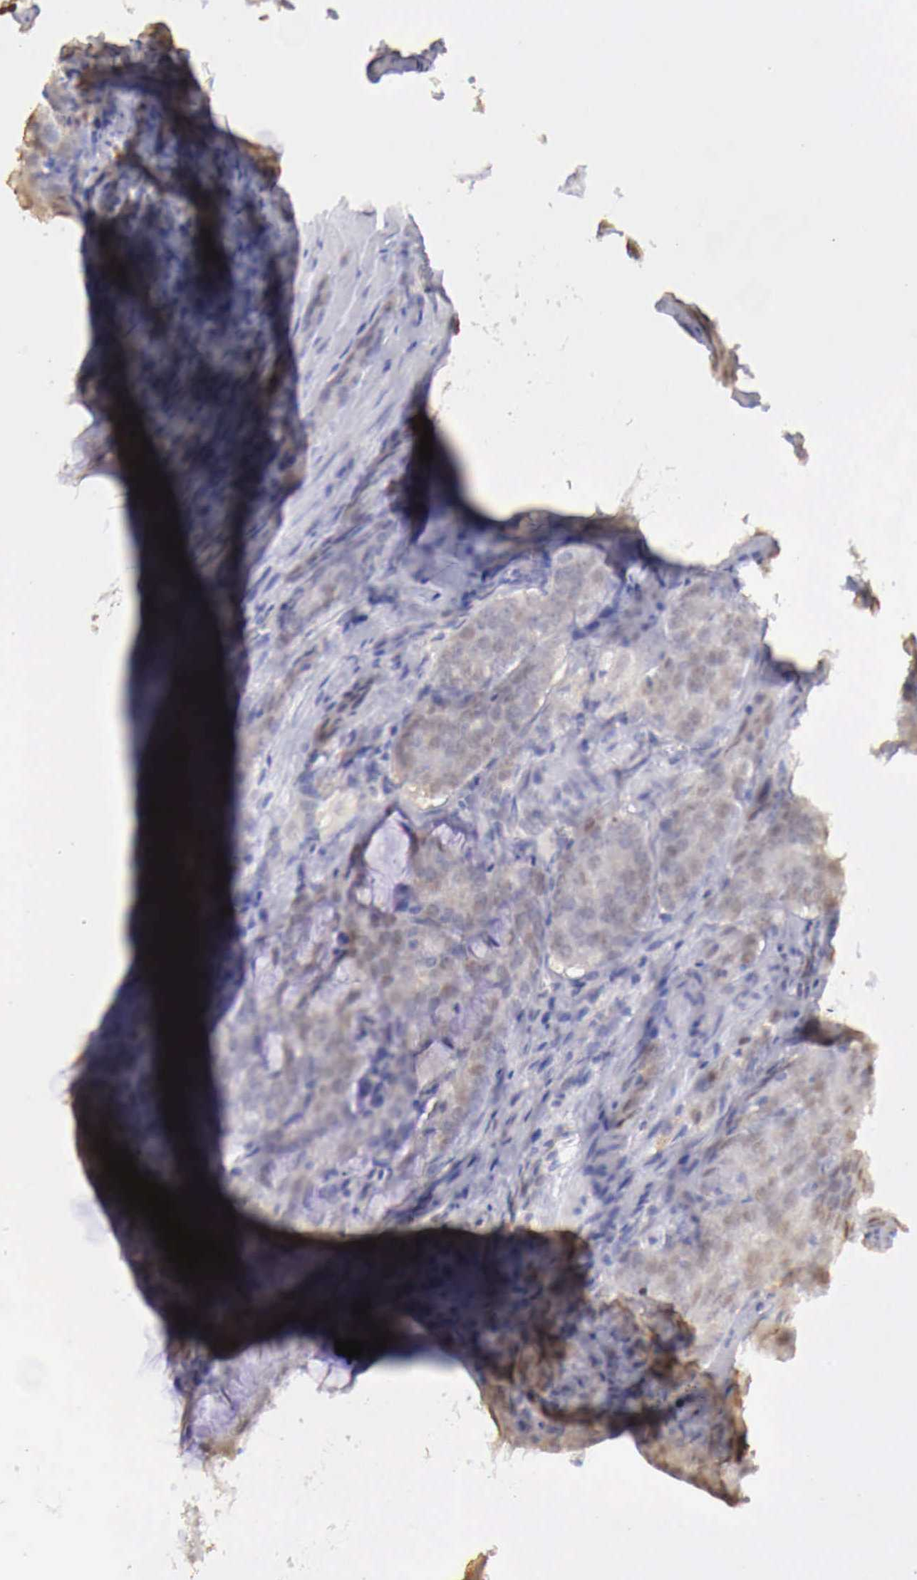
{"staining": {"intensity": "weak", "quantity": "25%-75%", "location": "cytoplasmic/membranous,nuclear"}, "tissue": "prostate cancer", "cell_type": "Tumor cells", "image_type": "cancer", "snomed": [{"axis": "morphology", "description": "Adenocarcinoma, Medium grade"}, {"axis": "topography", "description": "Prostate"}], "caption": "Prostate medium-grade adenocarcinoma stained for a protein (brown) reveals weak cytoplasmic/membranous and nuclear positive positivity in approximately 25%-75% of tumor cells.", "gene": "UBA1", "patient": {"sex": "male", "age": 60}}